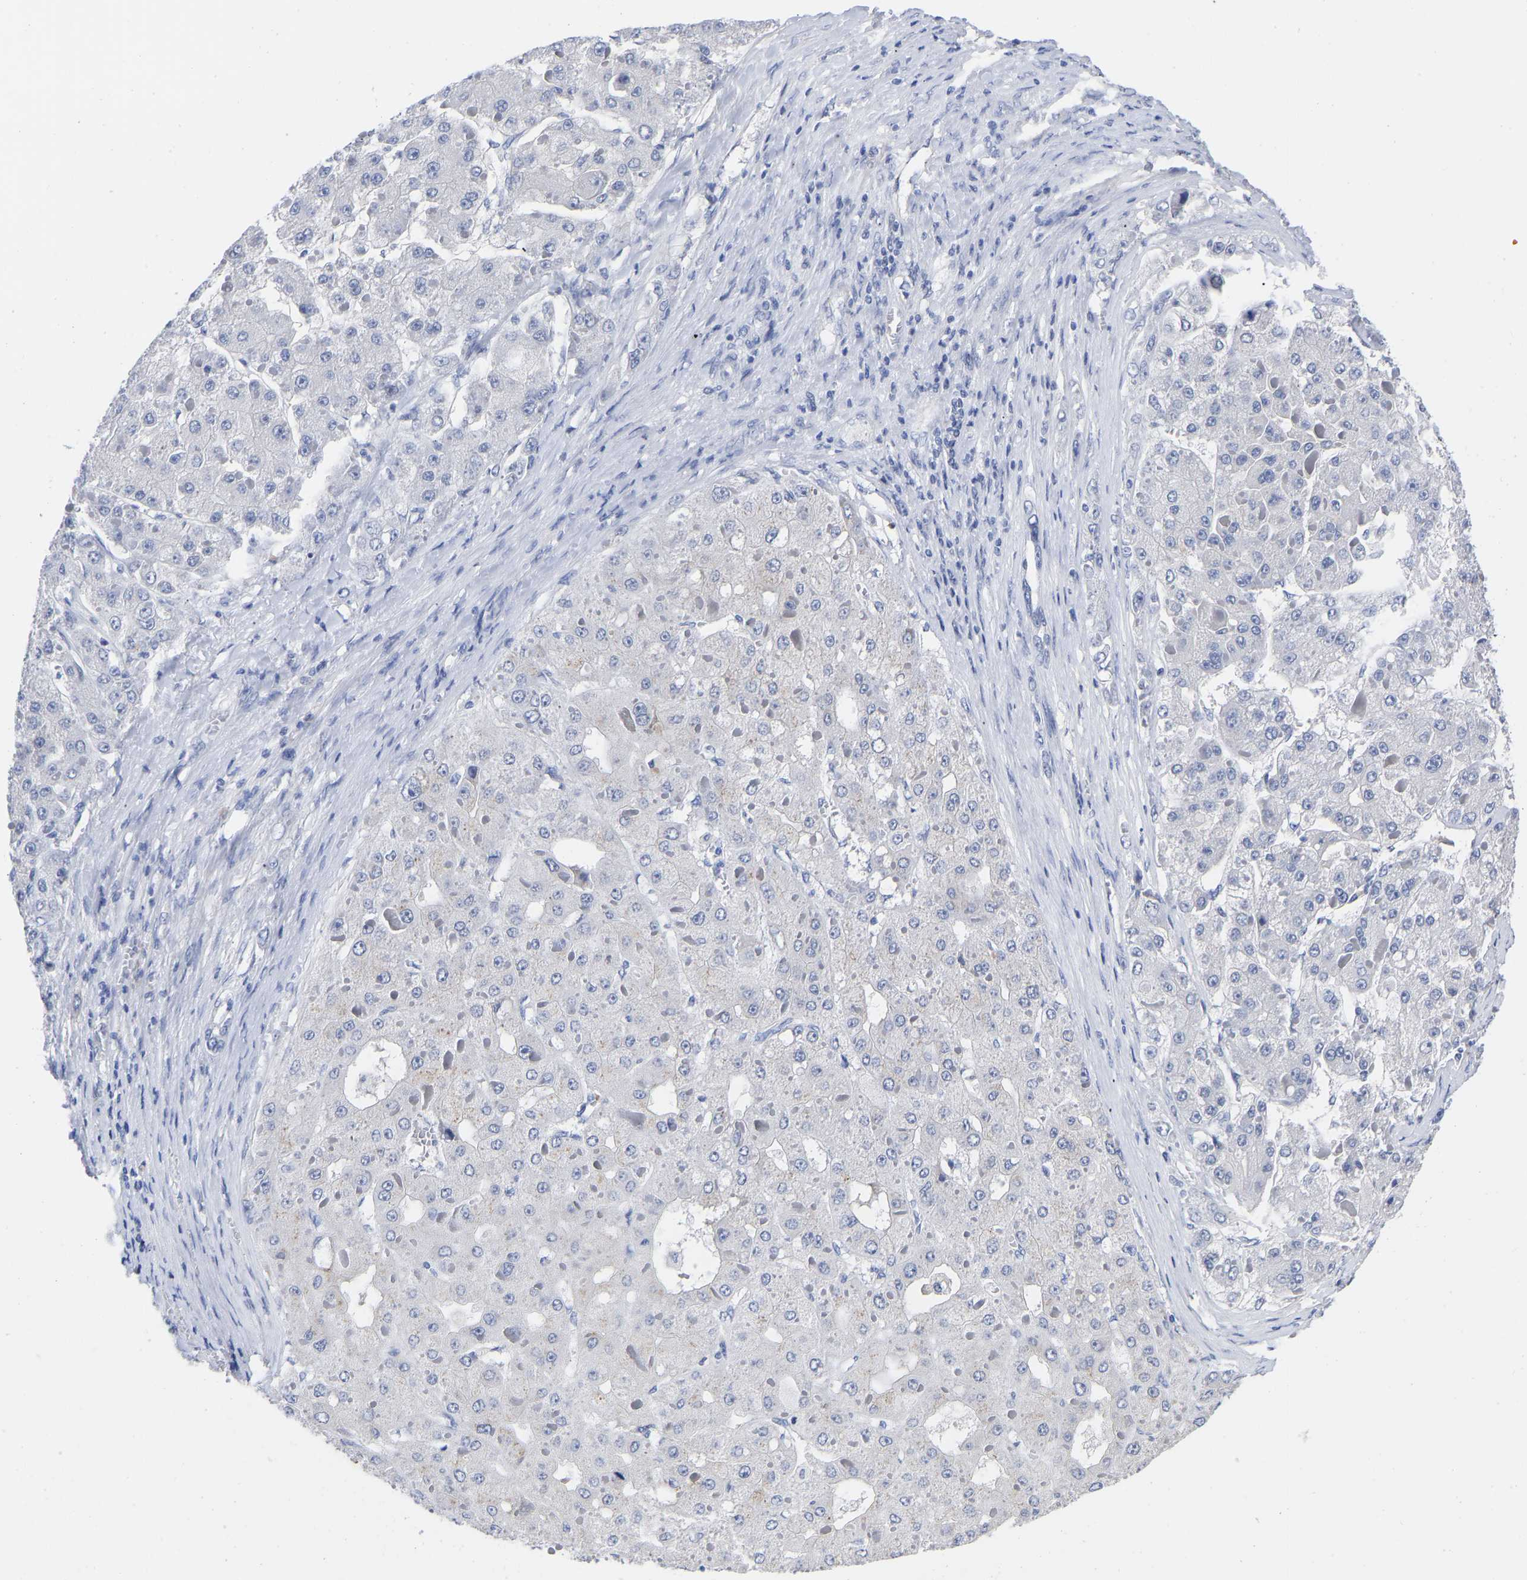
{"staining": {"intensity": "negative", "quantity": "none", "location": "none"}, "tissue": "liver cancer", "cell_type": "Tumor cells", "image_type": "cancer", "snomed": [{"axis": "morphology", "description": "Carcinoma, Hepatocellular, NOS"}, {"axis": "topography", "description": "Liver"}], "caption": "There is no significant staining in tumor cells of liver hepatocellular carcinoma. (DAB immunohistochemistry visualized using brightfield microscopy, high magnification).", "gene": "GPA33", "patient": {"sex": "female", "age": 73}}